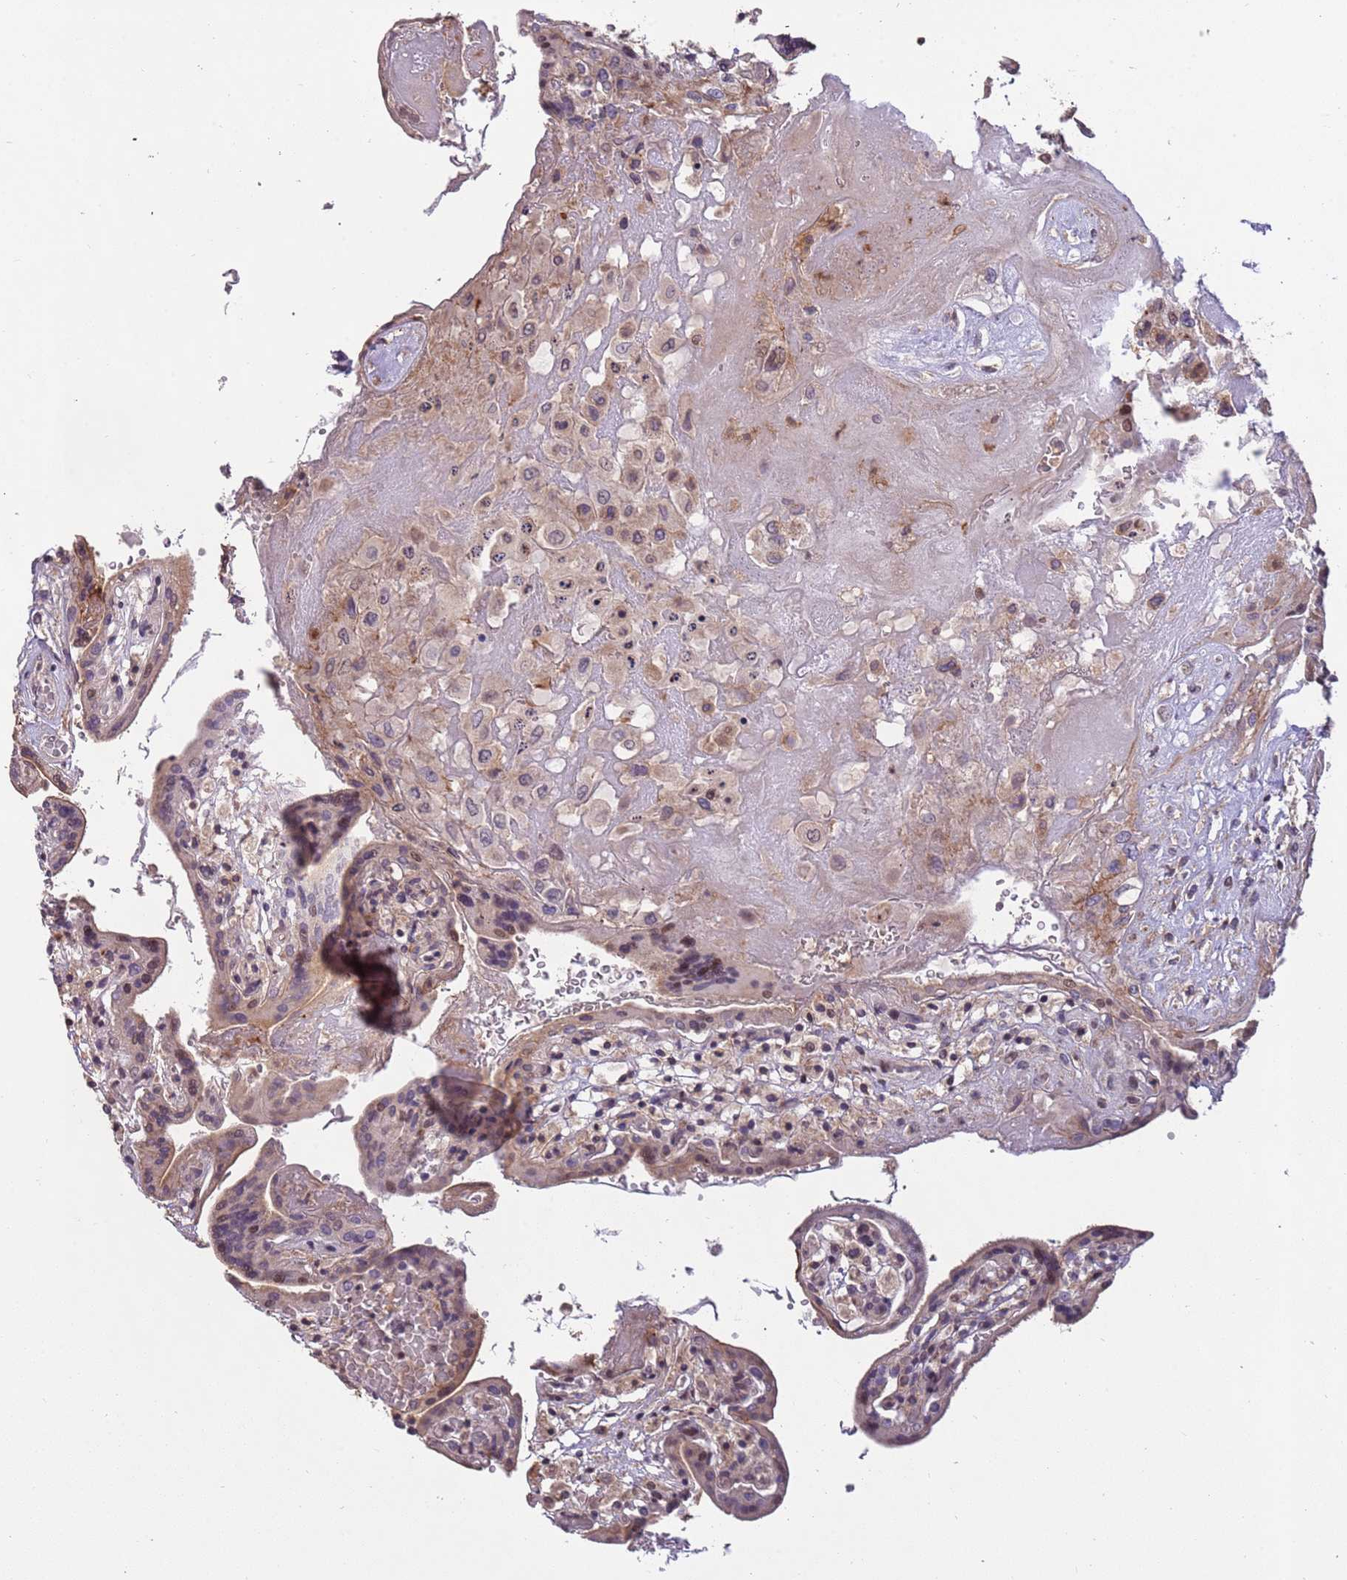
{"staining": {"intensity": "weak", "quantity": "<25%", "location": "cytoplasmic/membranous,nuclear"}, "tissue": "placenta", "cell_type": "Decidual cells", "image_type": "normal", "snomed": [{"axis": "morphology", "description": "Normal tissue, NOS"}, {"axis": "topography", "description": "Placenta"}], "caption": "The immunohistochemistry photomicrograph has no significant positivity in decidual cells of placenta. (DAB (3,3'-diaminobenzidine) immunohistochemistry (IHC) with hematoxylin counter stain).", "gene": "SLC16A4", "patient": {"sex": "female", "age": 37}}